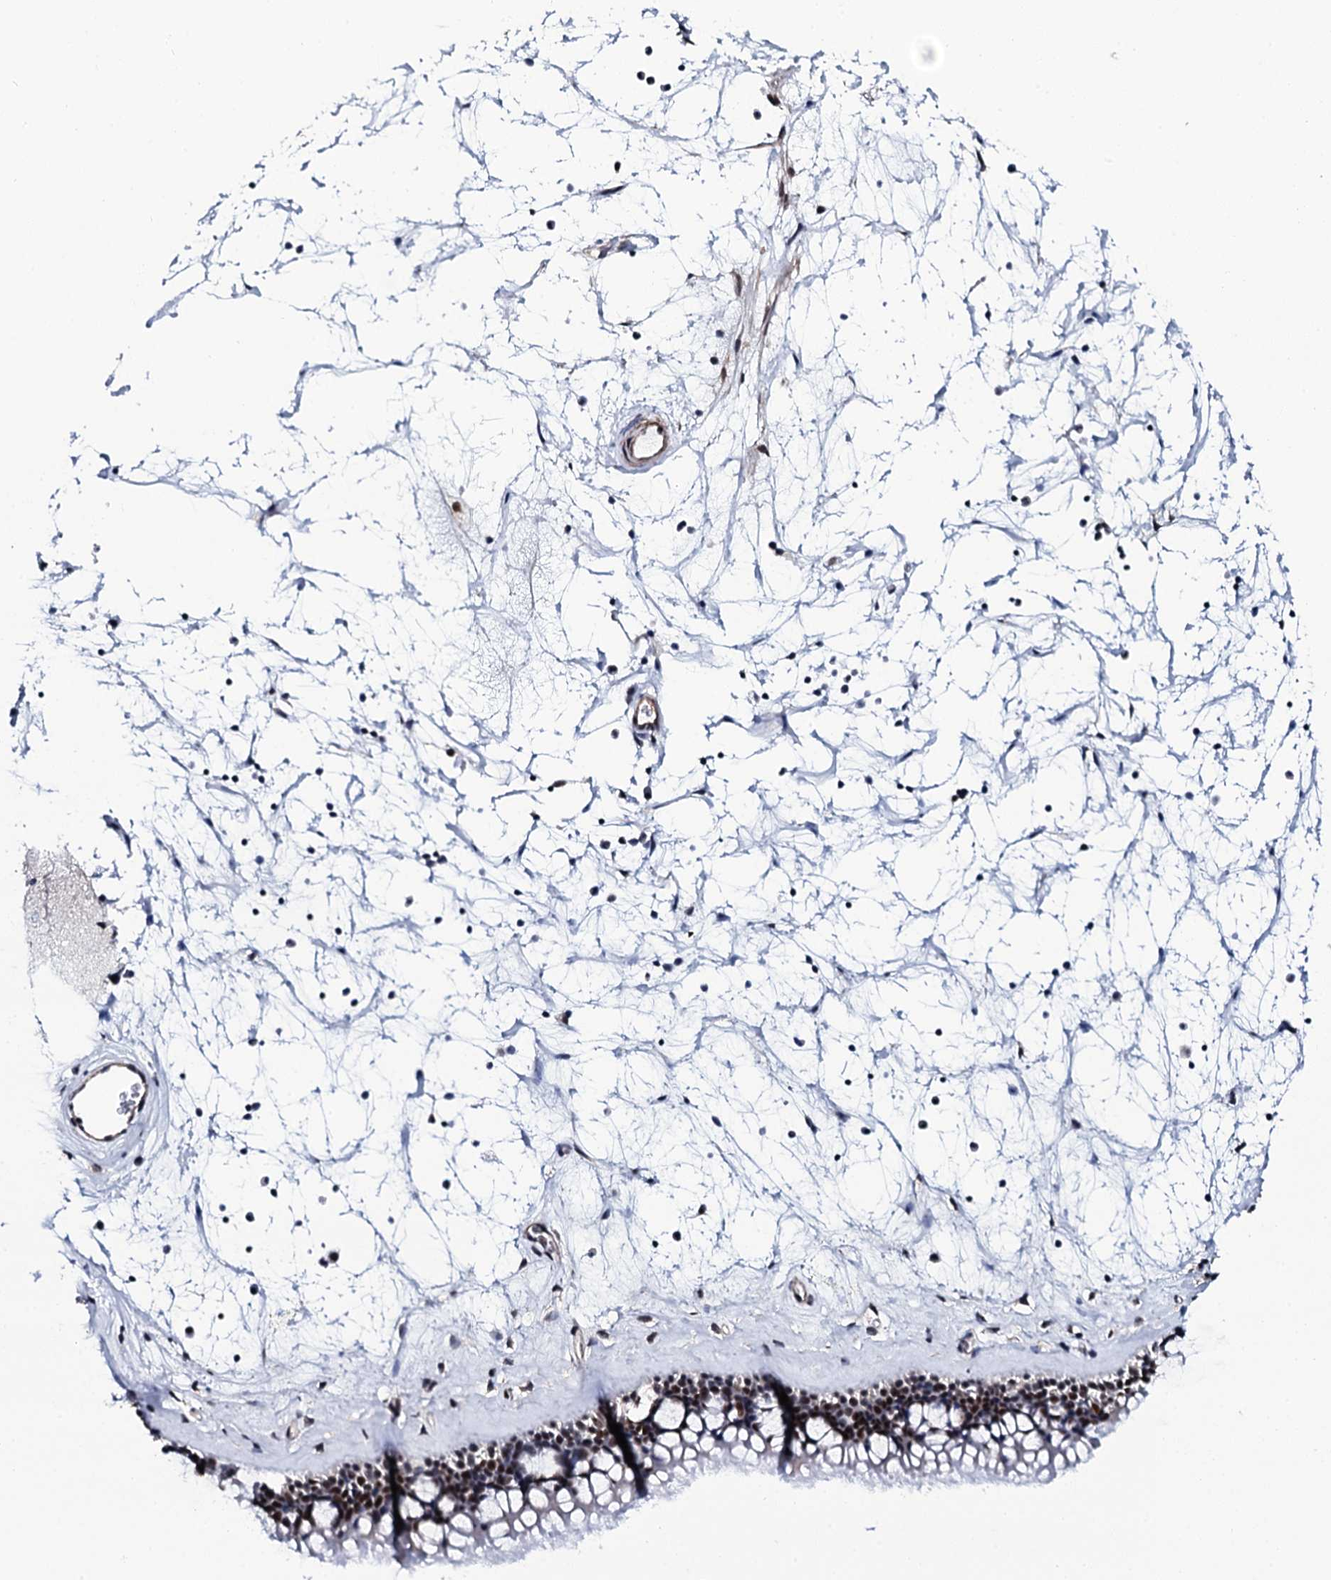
{"staining": {"intensity": "strong", "quantity": ">75%", "location": "nuclear"}, "tissue": "nasopharynx", "cell_type": "Respiratory epithelial cells", "image_type": "normal", "snomed": [{"axis": "morphology", "description": "Normal tissue, NOS"}, {"axis": "topography", "description": "Nasopharynx"}], "caption": "High-power microscopy captured an immunohistochemistry (IHC) photomicrograph of benign nasopharynx, revealing strong nuclear expression in approximately >75% of respiratory epithelial cells.", "gene": "CWC15", "patient": {"sex": "male", "age": 64}}